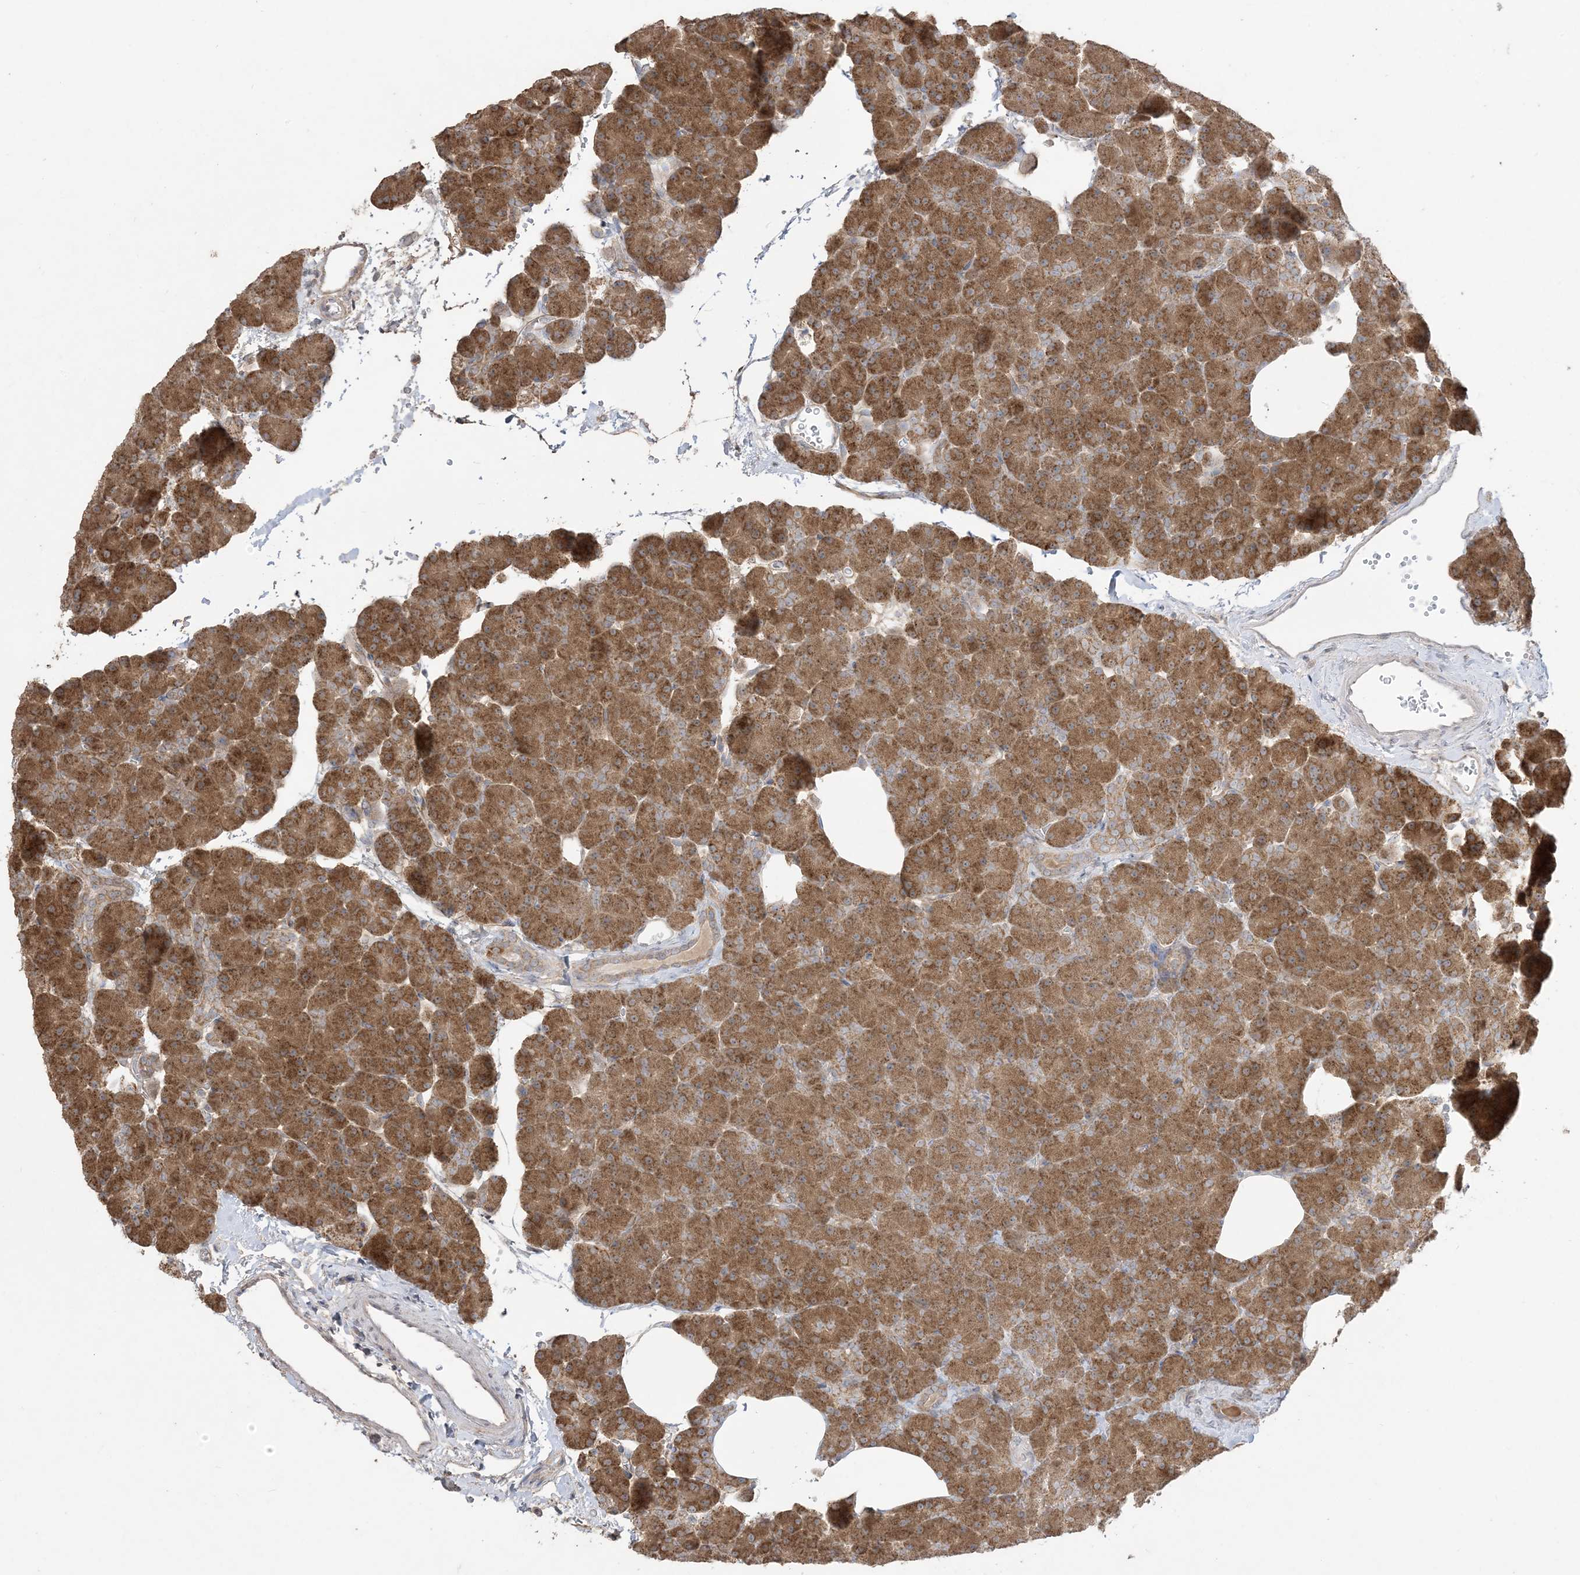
{"staining": {"intensity": "strong", "quantity": ">75%", "location": "cytoplasmic/membranous"}, "tissue": "pancreas", "cell_type": "Exocrine glandular cells", "image_type": "normal", "snomed": [{"axis": "morphology", "description": "Normal tissue, NOS"}, {"axis": "morphology", "description": "Carcinoid, malignant, NOS"}, {"axis": "topography", "description": "Pancreas"}], "caption": "This micrograph shows immunohistochemistry (IHC) staining of benign pancreas, with high strong cytoplasmic/membranous staining in approximately >75% of exocrine glandular cells.", "gene": "SIRT3", "patient": {"sex": "female", "age": 35}}